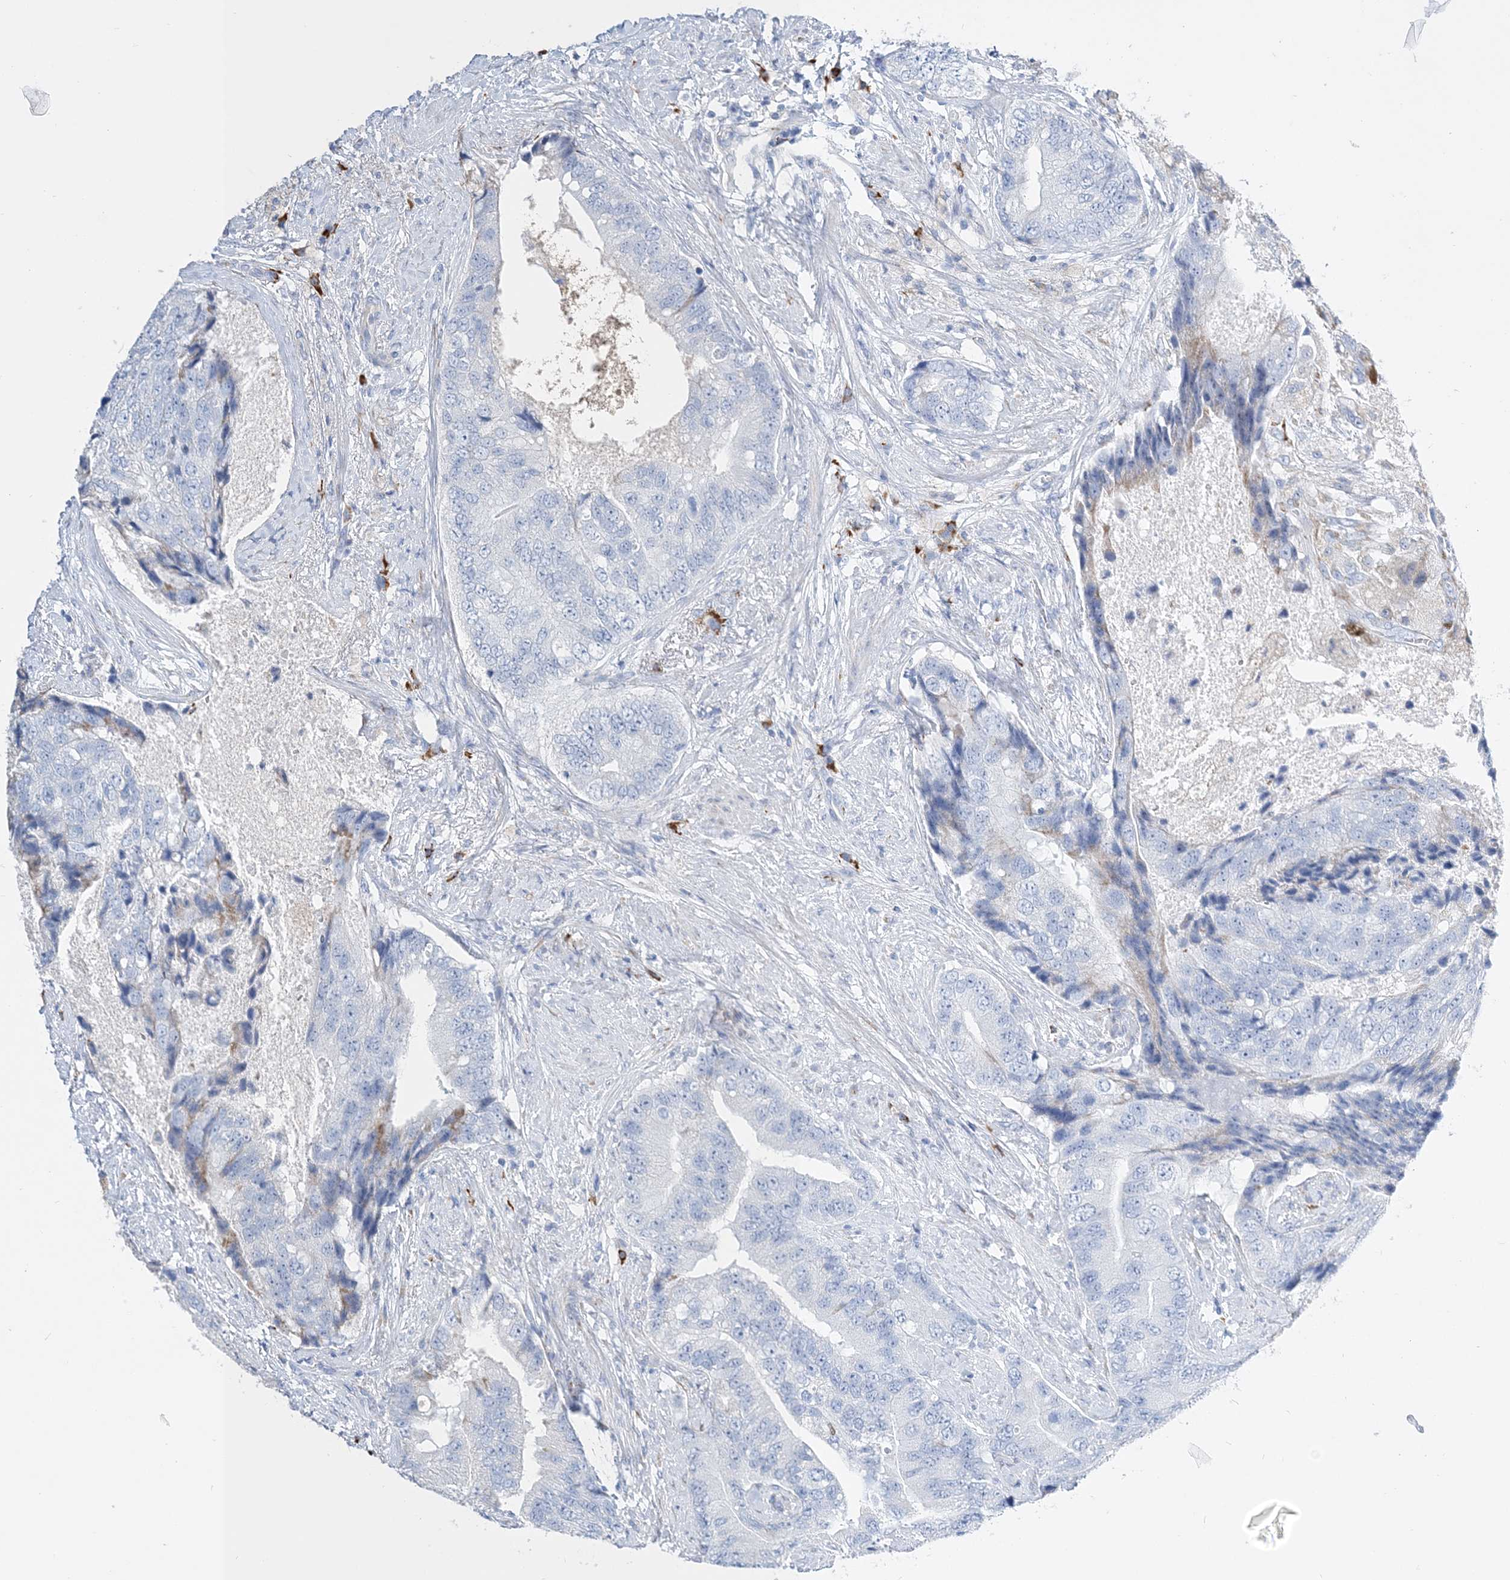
{"staining": {"intensity": "weak", "quantity": "<25%", "location": "cytoplasmic/membranous"}, "tissue": "prostate cancer", "cell_type": "Tumor cells", "image_type": "cancer", "snomed": [{"axis": "morphology", "description": "Adenocarcinoma, High grade"}, {"axis": "topography", "description": "Prostate"}], "caption": "Immunohistochemical staining of human prostate cancer (high-grade adenocarcinoma) demonstrates no significant expression in tumor cells.", "gene": "TSPYL6", "patient": {"sex": "male", "age": 70}}